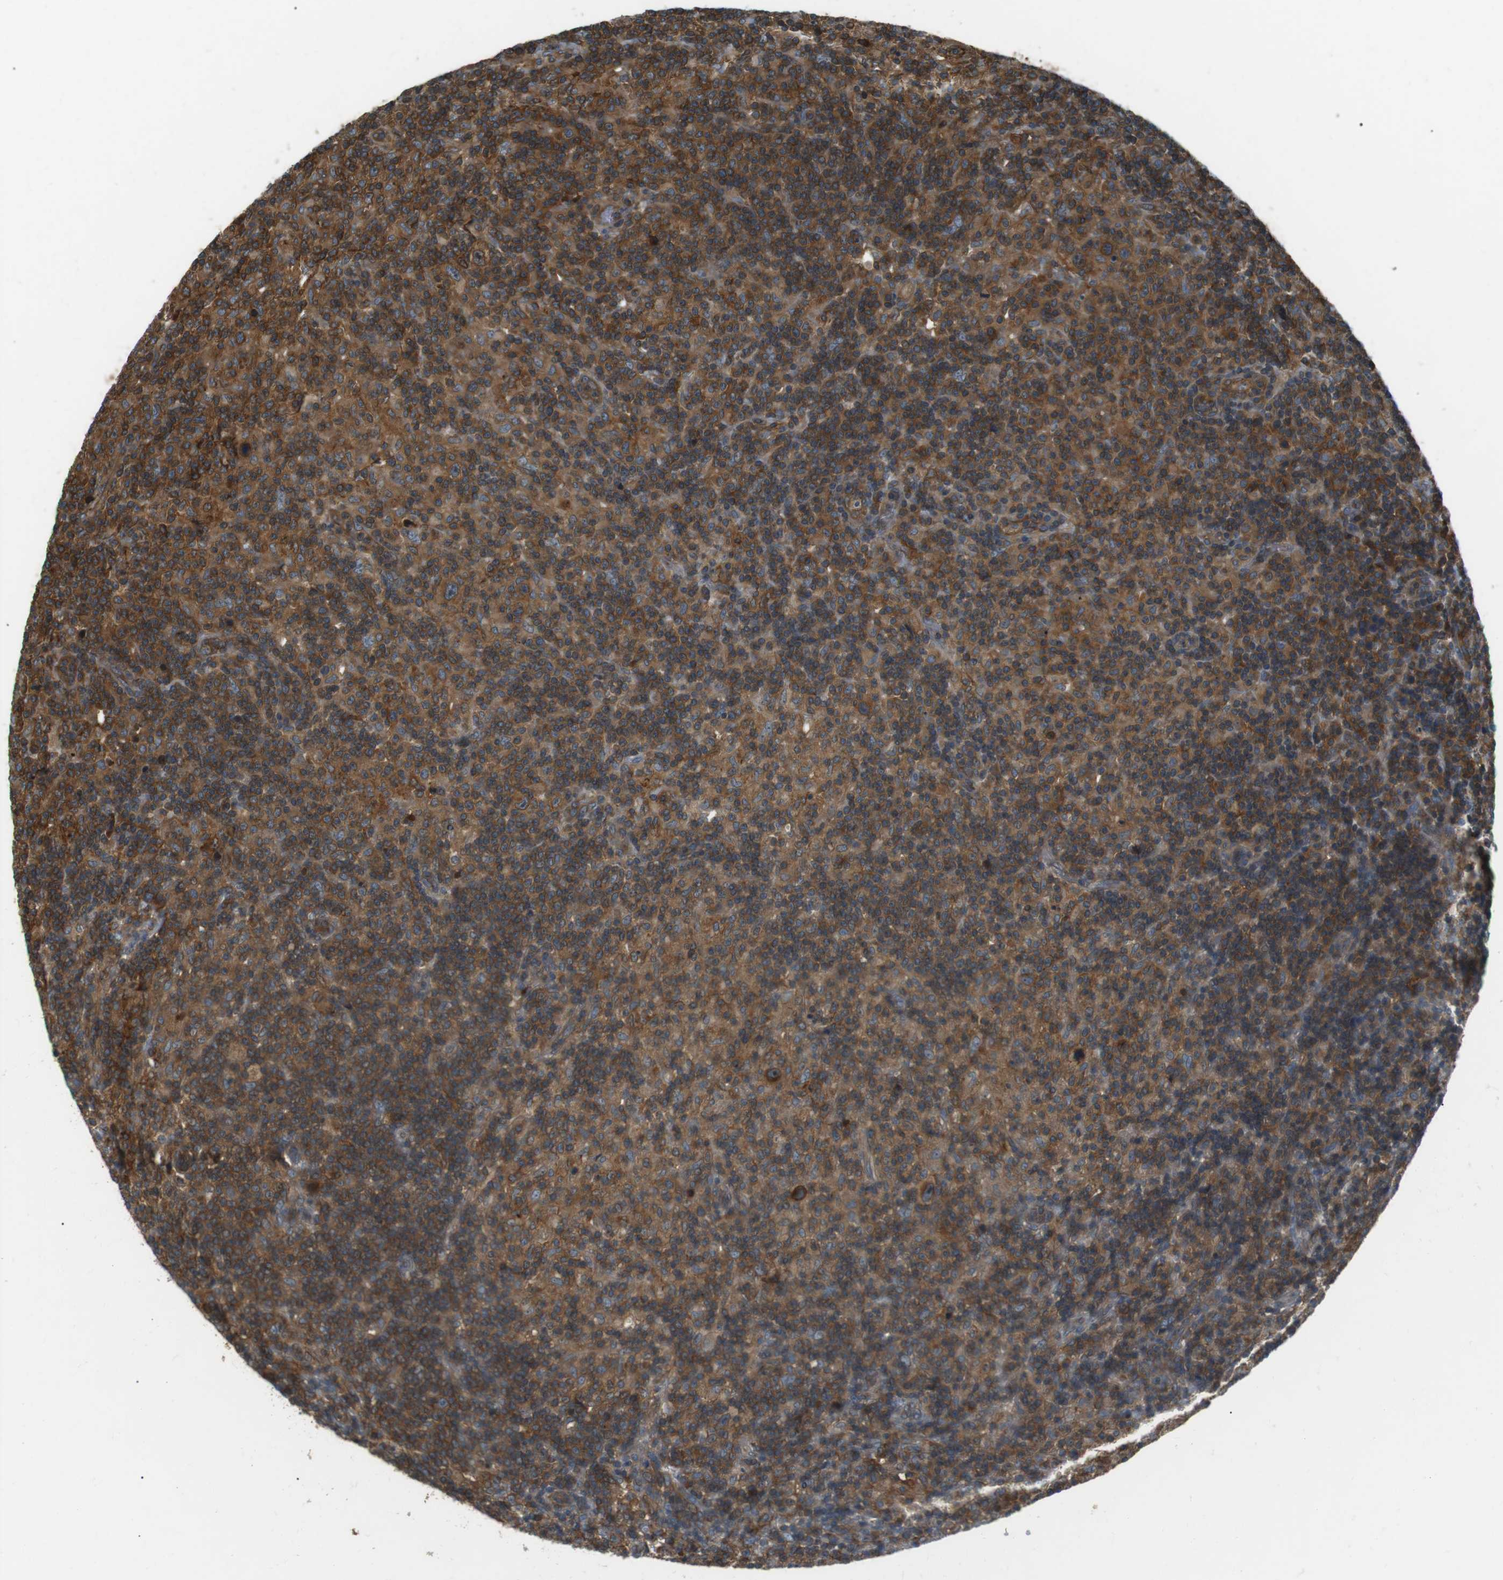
{"staining": {"intensity": "moderate", "quantity": ">75%", "location": "cytoplasmic/membranous"}, "tissue": "lymphoma", "cell_type": "Tumor cells", "image_type": "cancer", "snomed": [{"axis": "morphology", "description": "Hodgkin's disease, NOS"}, {"axis": "topography", "description": "Lymph node"}], "caption": "A high-resolution micrograph shows immunohistochemistry staining of Hodgkin's disease, which exhibits moderate cytoplasmic/membranous positivity in approximately >75% of tumor cells. The staining is performed using DAB (3,3'-diaminobenzidine) brown chromogen to label protein expression. The nuclei are counter-stained blue using hematoxylin.", "gene": "GPR161", "patient": {"sex": "male", "age": 70}}